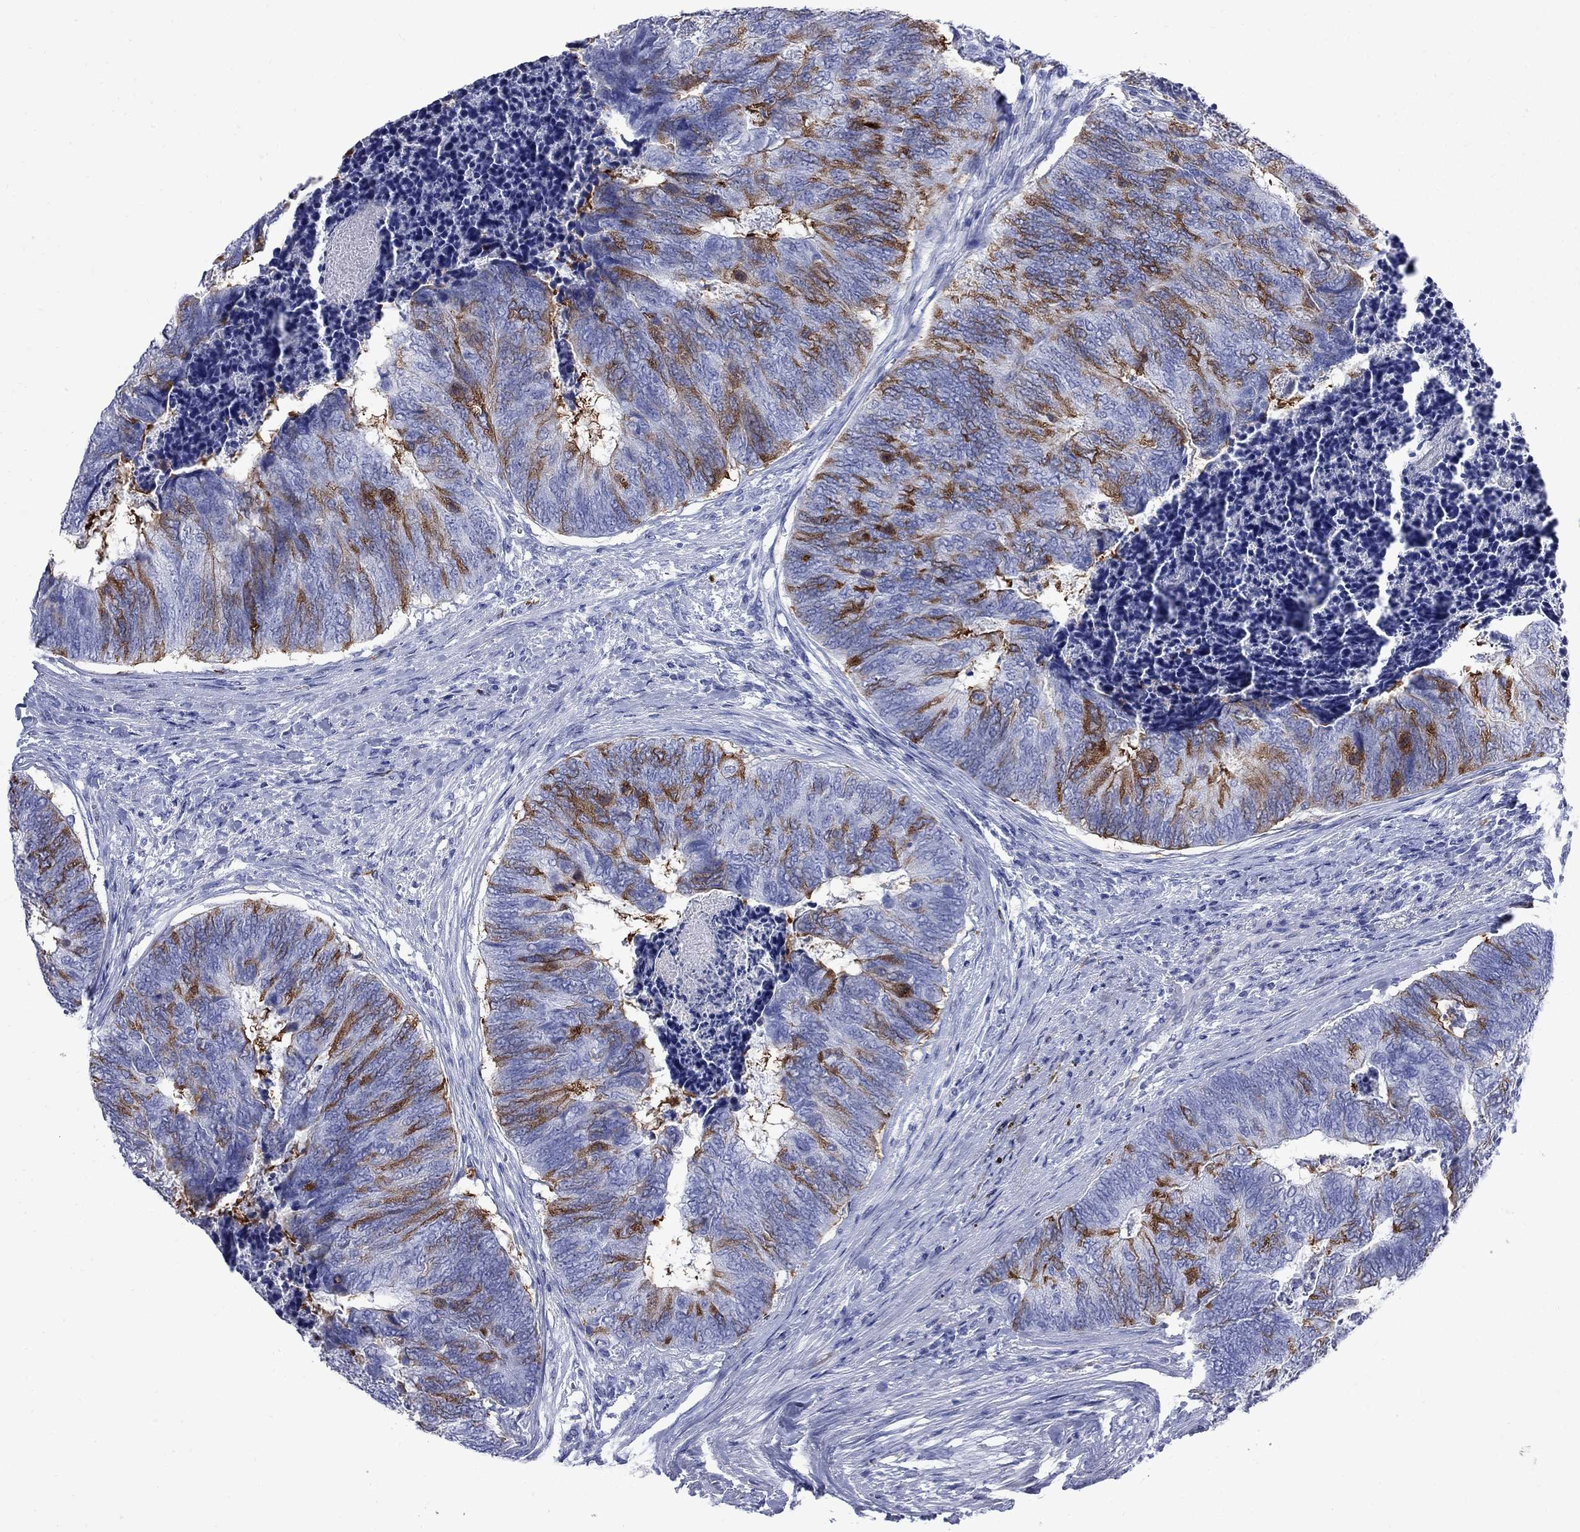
{"staining": {"intensity": "strong", "quantity": "<25%", "location": "cytoplasmic/membranous"}, "tissue": "colorectal cancer", "cell_type": "Tumor cells", "image_type": "cancer", "snomed": [{"axis": "morphology", "description": "Adenocarcinoma, NOS"}, {"axis": "topography", "description": "Colon"}], "caption": "Protein staining of colorectal adenocarcinoma tissue demonstrates strong cytoplasmic/membranous staining in about <25% of tumor cells.", "gene": "TACC3", "patient": {"sex": "female", "age": 67}}